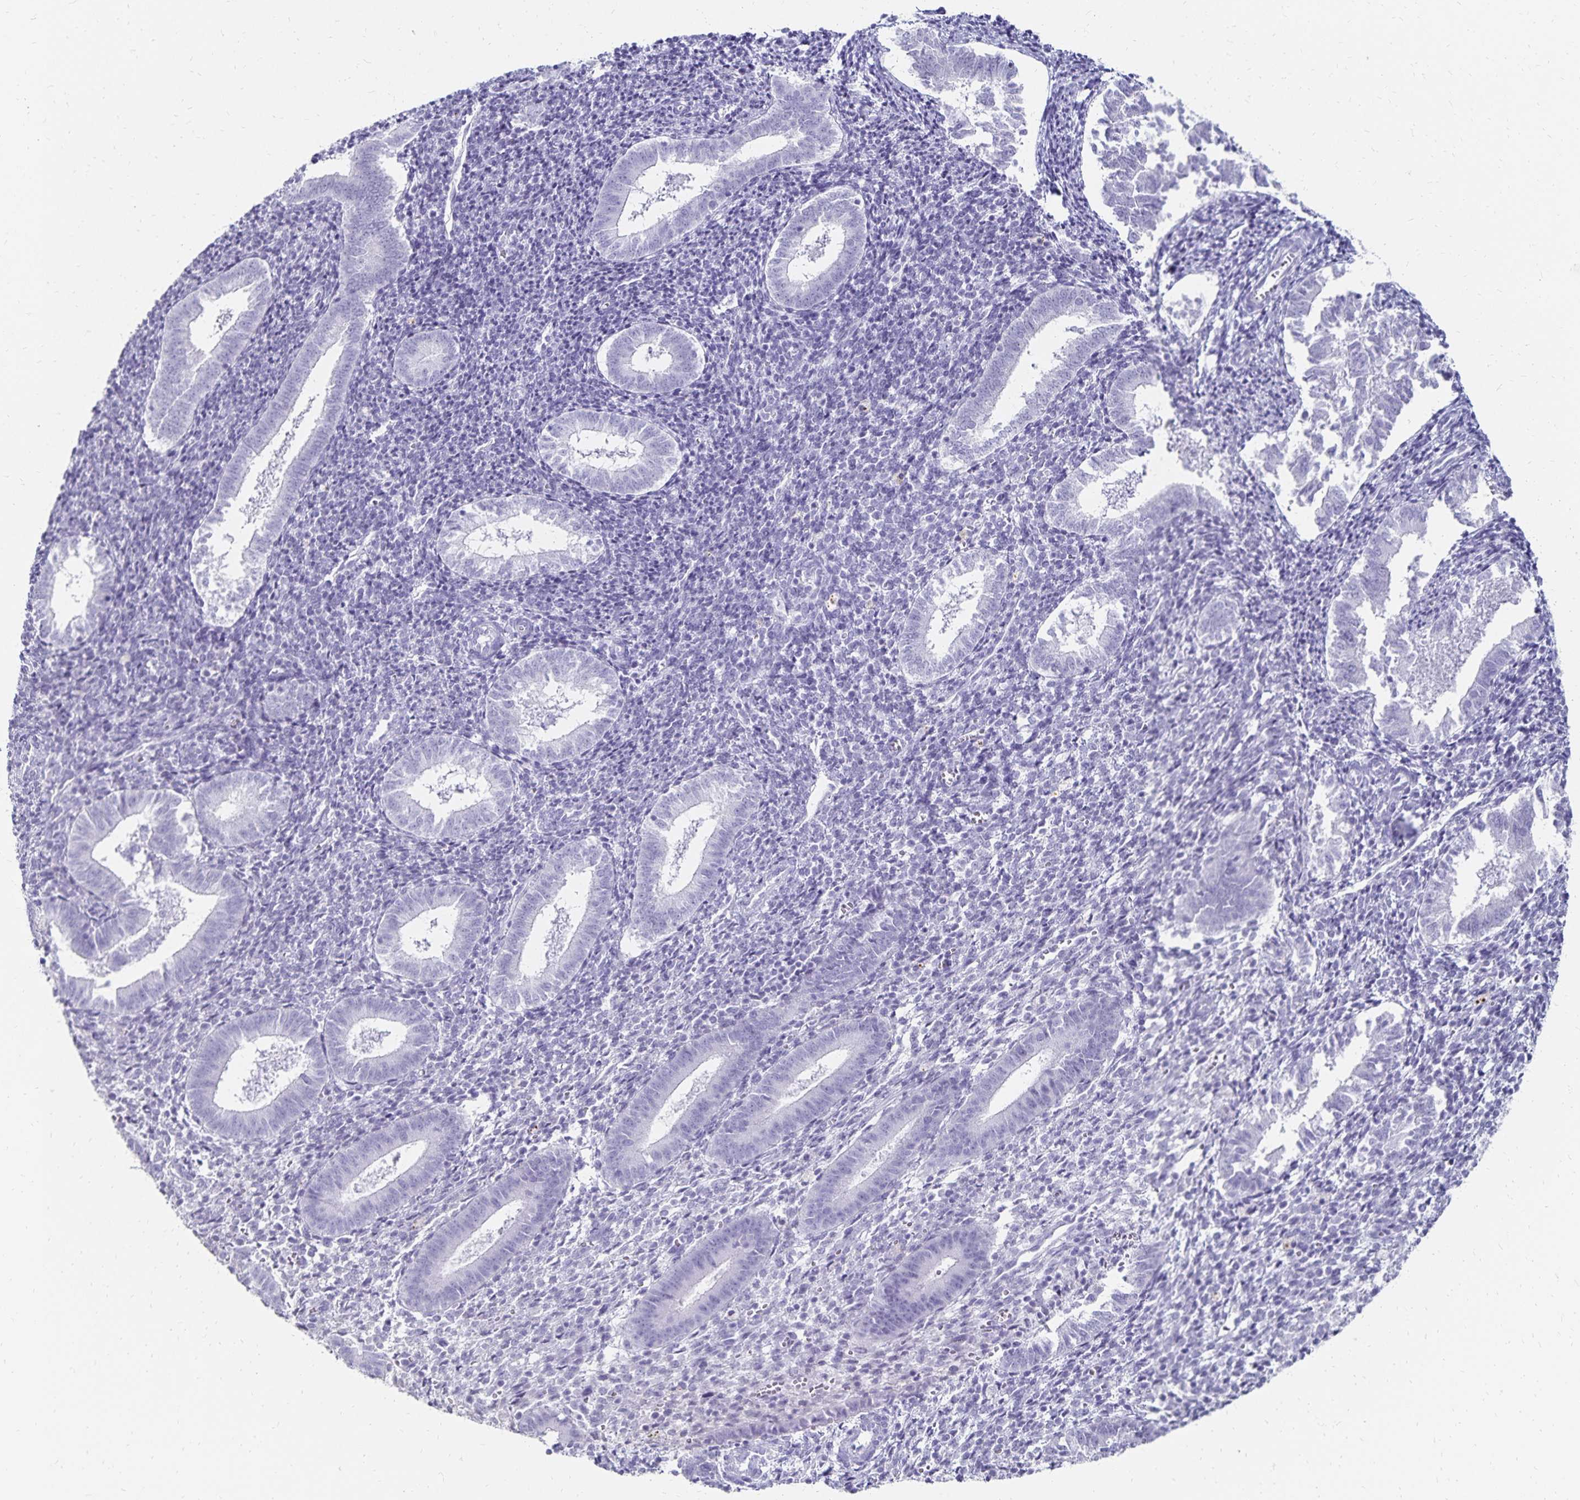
{"staining": {"intensity": "negative", "quantity": "none", "location": "none"}, "tissue": "endometrium", "cell_type": "Cells in endometrial stroma", "image_type": "normal", "snomed": [{"axis": "morphology", "description": "Normal tissue, NOS"}, {"axis": "topography", "description": "Endometrium"}], "caption": "Immunohistochemical staining of unremarkable human endometrium demonstrates no significant staining in cells in endometrial stroma. Brightfield microscopy of IHC stained with DAB (3,3'-diaminobenzidine) (brown) and hematoxylin (blue), captured at high magnification.", "gene": "GIP", "patient": {"sex": "female", "age": 25}}